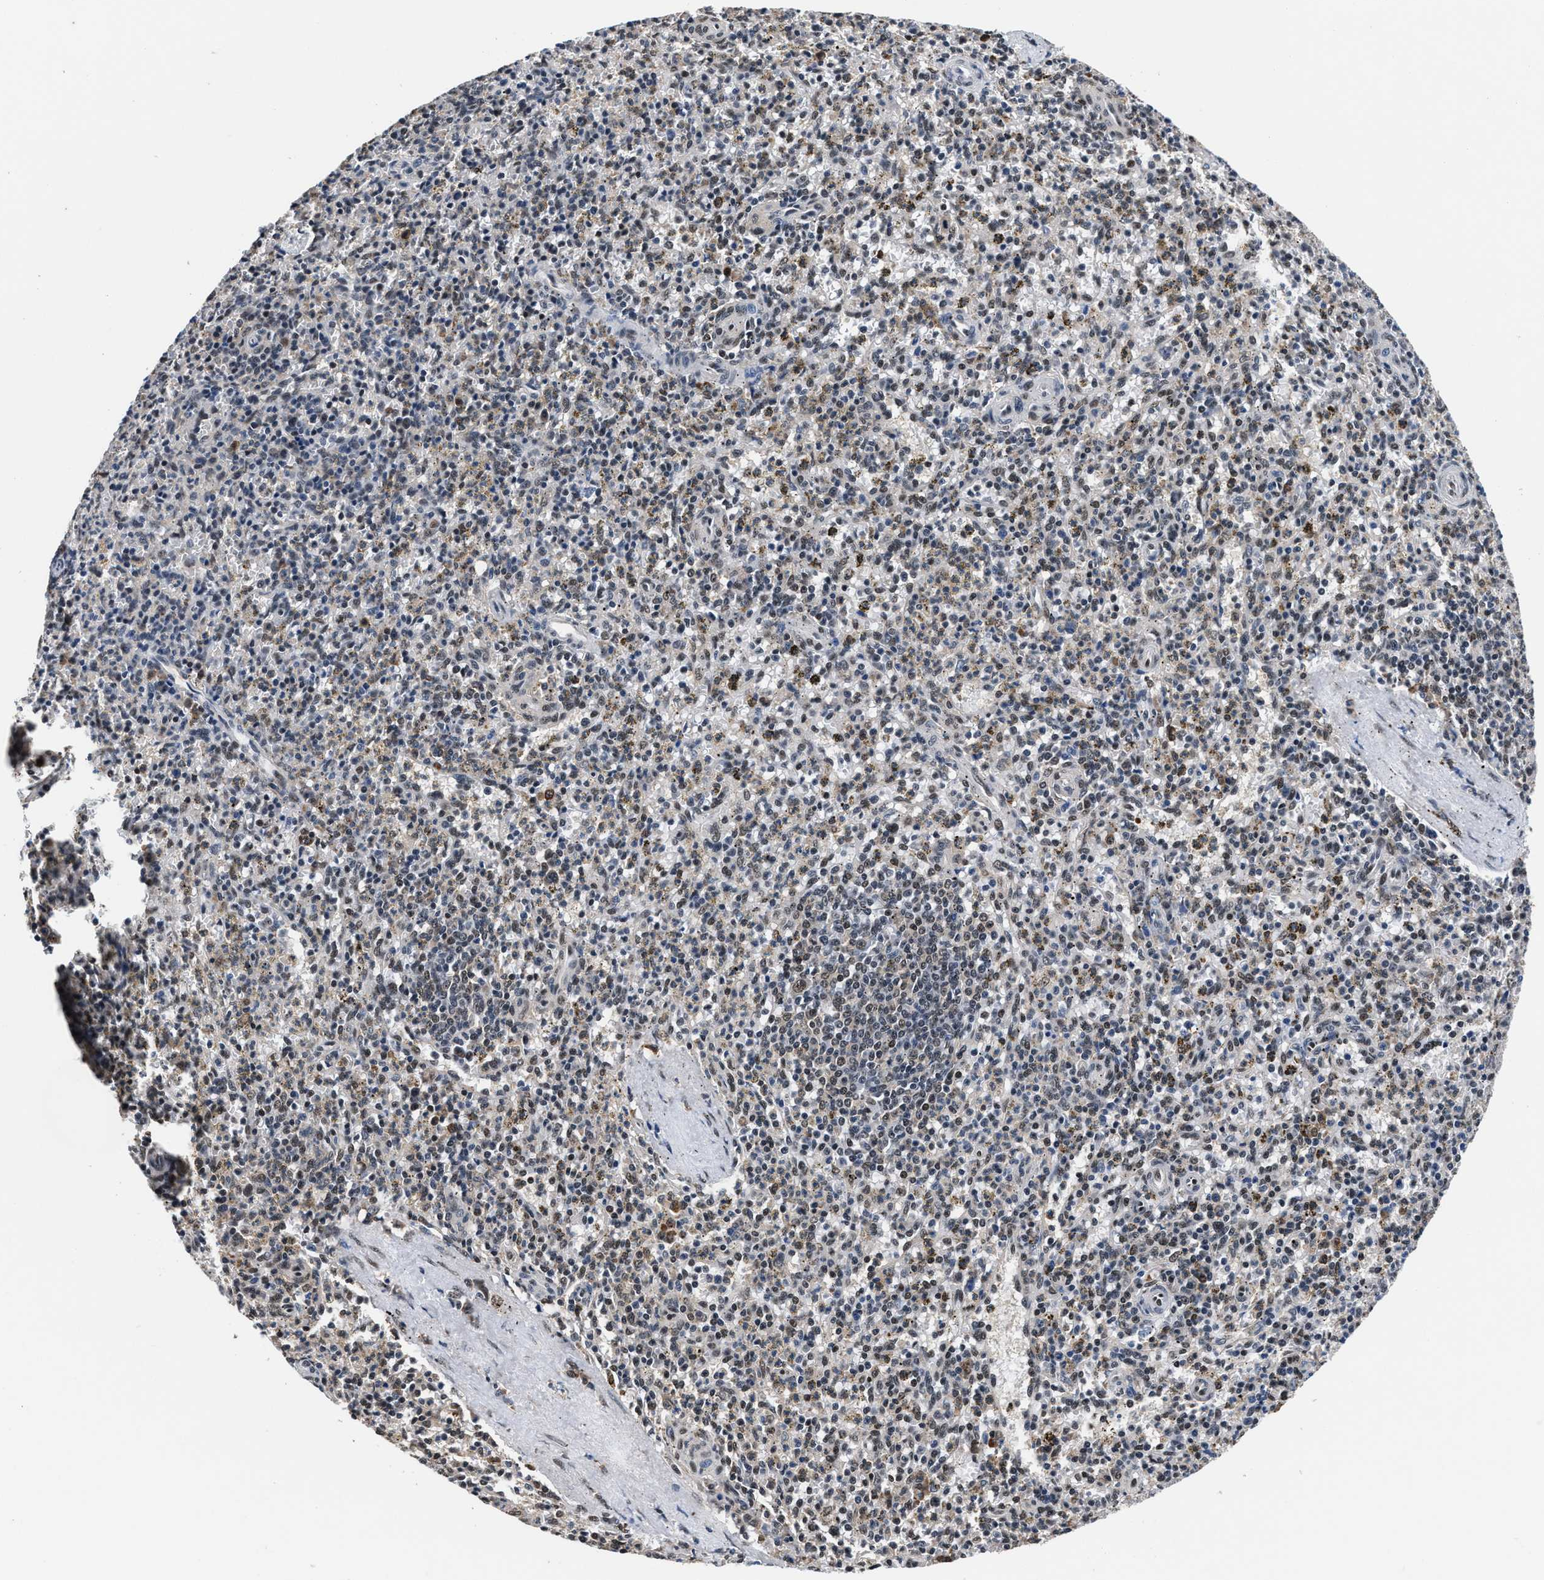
{"staining": {"intensity": "weak", "quantity": "25%-75%", "location": "cytoplasmic/membranous,nuclear"}, "tissue": "spleen", "cell_type": "Cells in red pulp", "image_type": "normal", "snomed": [{"axis": "morphology", "description": "Normal tissue, NOS"}, {"axis": "topography", "description": "Spleen"}], "caption": "IHC staining of benign spleen, which reveals low levels of weak cytoplasmic/membranous,nuclear positivity in approximately 25%-75% of cells in red pulp indicating weak cytoplasmic/membranous,nuclear protein positivity. The staining was performed using DAB (brown) for protein detection and nuclei were counterstained in hematoxylin (blue).", "gene": "USP16", "patient": {"sex": "male", "age": 72}}